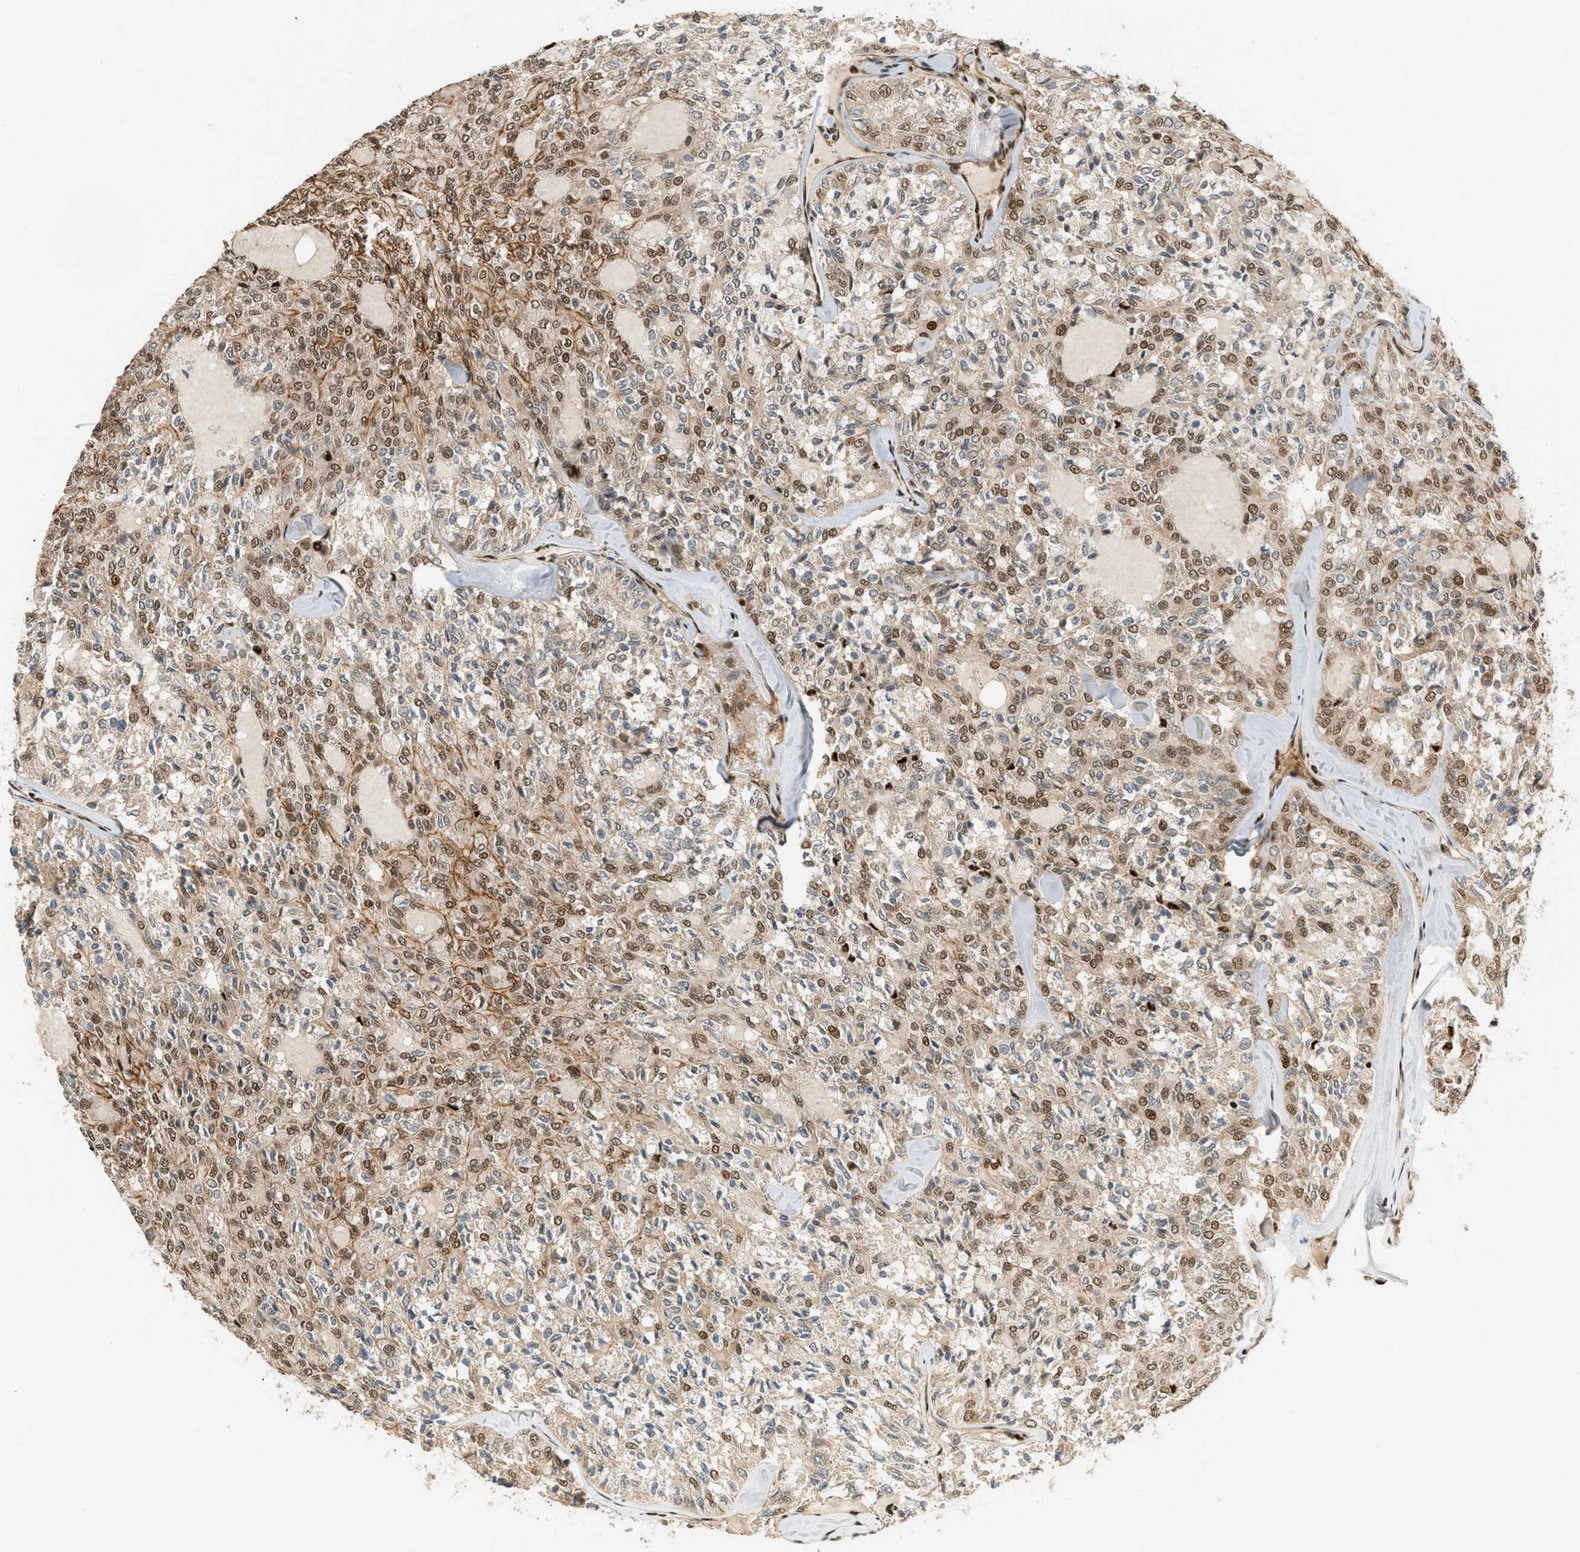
{"staining": {"intensity": "moderate", "quantity": "25%-75%", "location": "cytoplasmic/membranous,nuclear"}, "tissue": "thyroid cancer", "cell_type": "Tumor cells", "image_type": "cancer", "snomed": [{"axis": "morphology", "description": "Follicular adenoma carcinoma, NOS"}, {"axis": "topography", "description": "Thyroid gland"}], "caption": "Protein staining exhibits moderate cytoplasmic/membranous and nuclear staining in about 25%-75% of tumor cells in thyroid follicular adenoma carcinoma.", "gene": "FOXM1", "patient": {"sex": "male", "age": 75}}